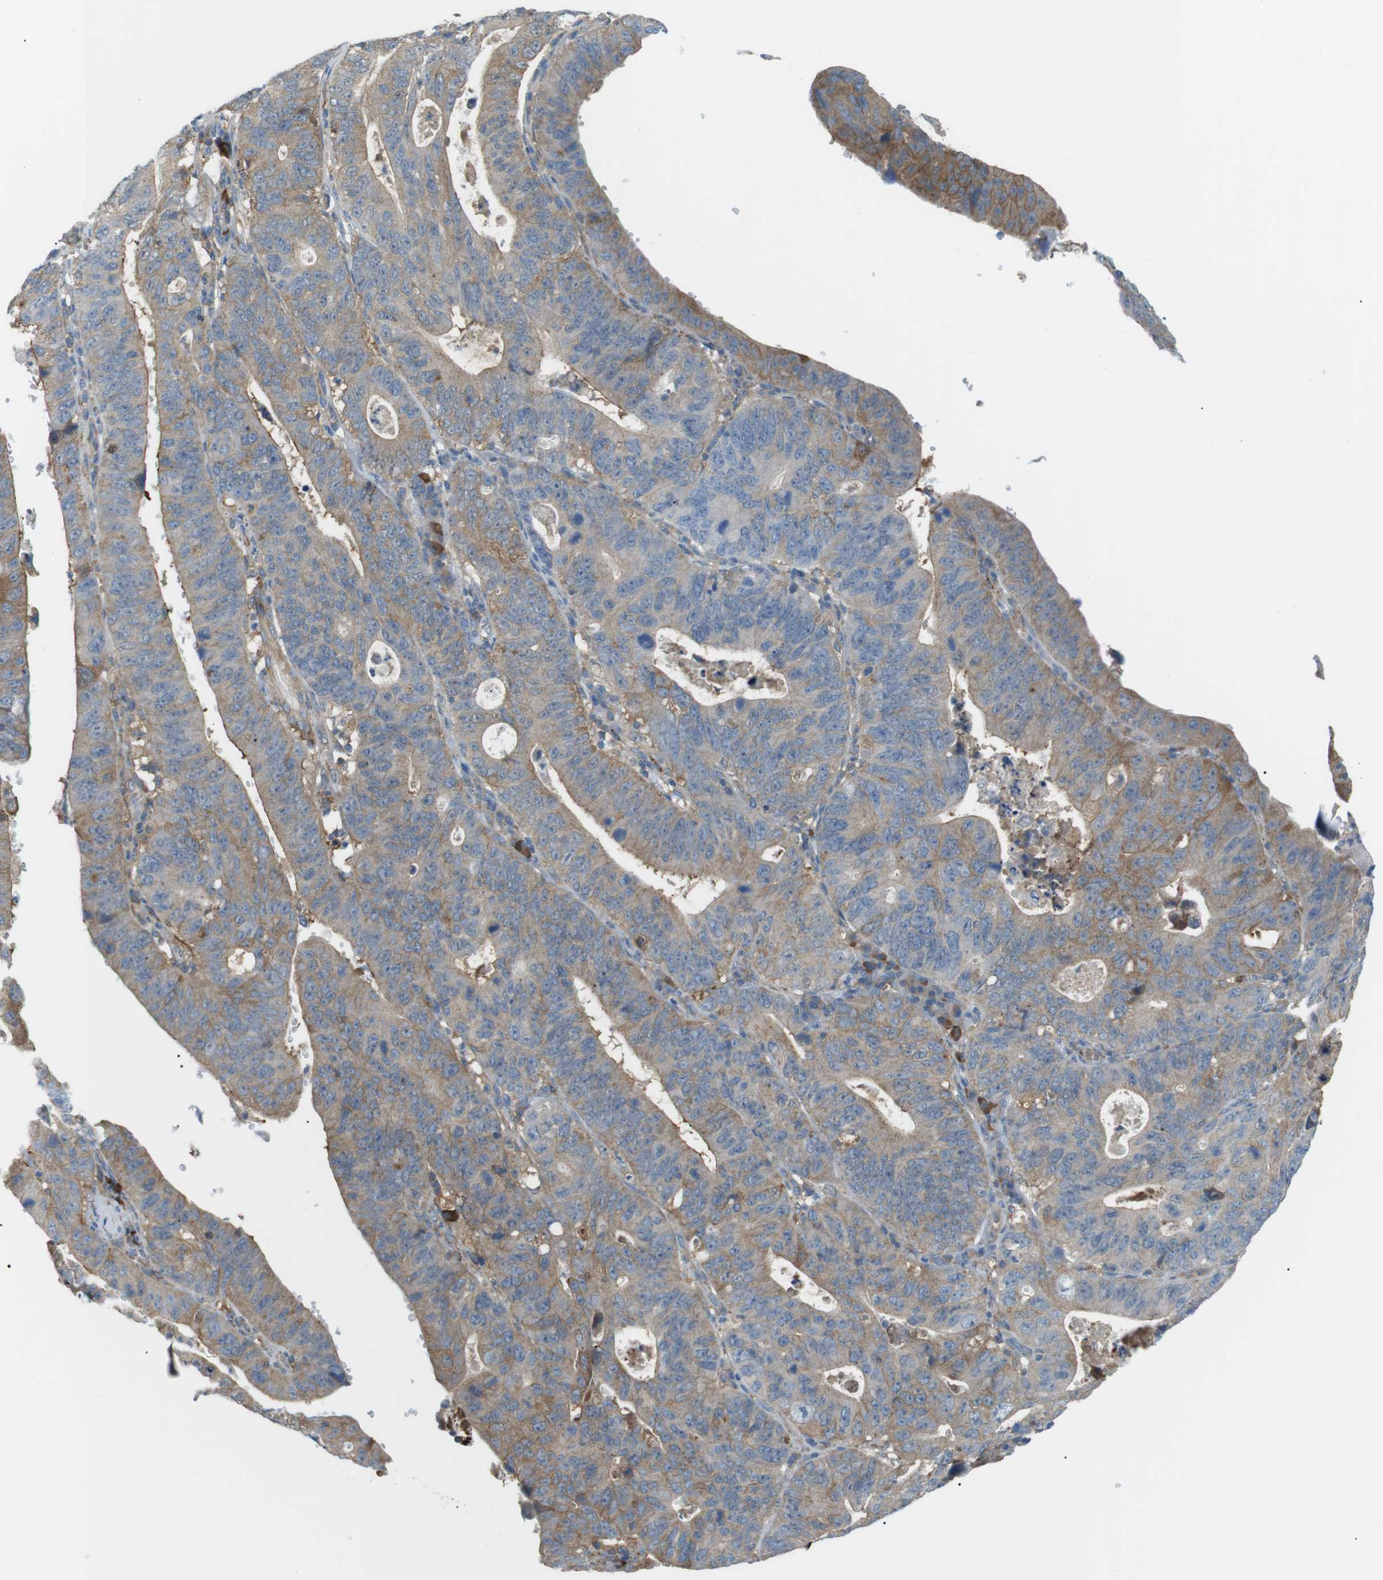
{"staining": {"intensity": "moderate", "quantity": "25%-75%", "location": "cytoplasmic/membranous"}, "tissue": "stomach cancer", "cell_type": "Tumor cells", "image_type": "cancer", "snomed": [{"axis": "morphology", "description": "Adenocarcinoma, NOS"}, {"axis": "topography", "description": "Stomach"}], "caption": "Moderate cytoplasmic/membranous staining for a protein is present in about 25%-75% of tumor cells of adenocarcinoma (stomach) using immunohistochemistry.", "gene": "PEPD", "patient": {"sex": "male", "age": 59}}